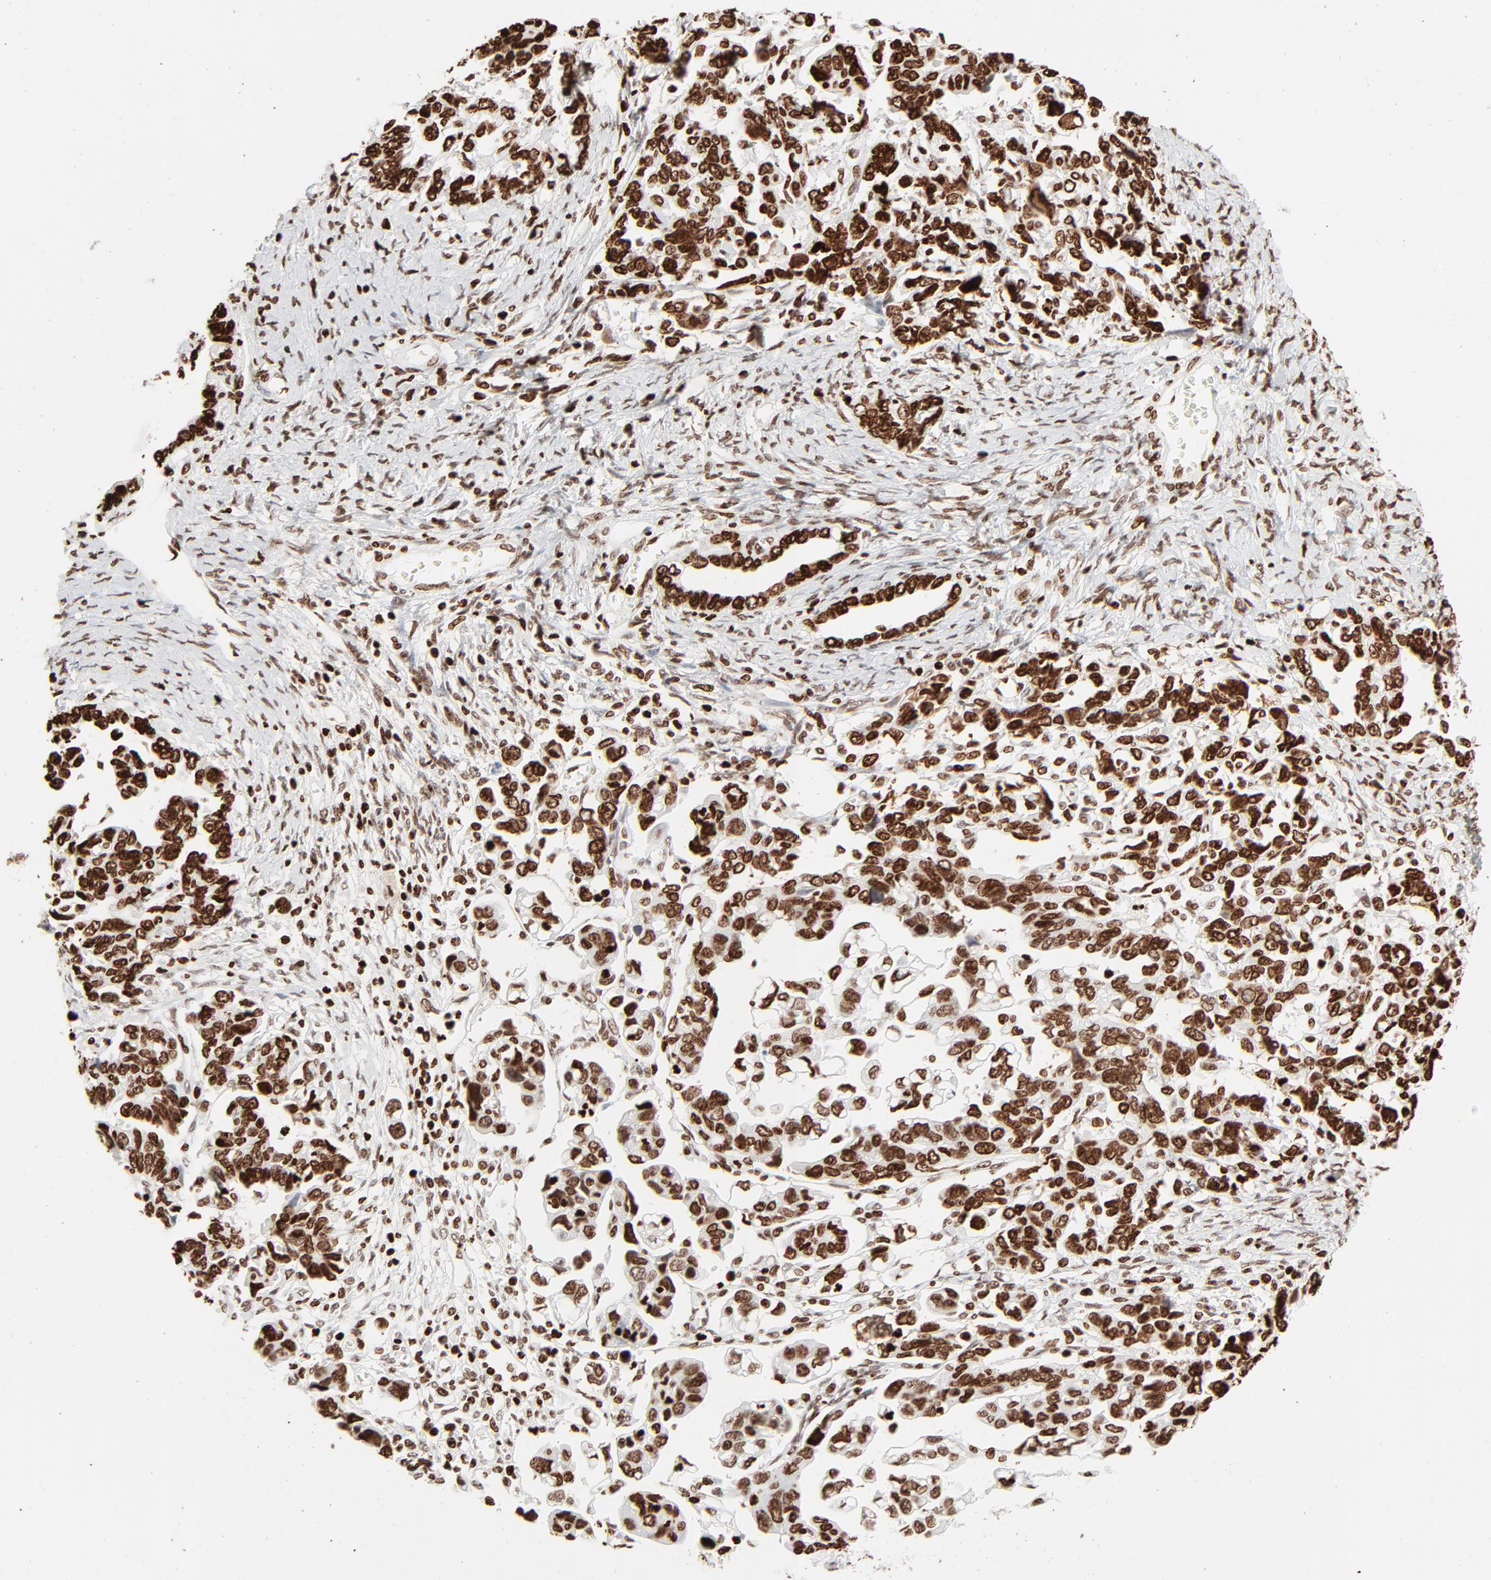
{"staining": {"intensity": "strong", "quantity": ">75%", "location": "nuclear"}, "tissue": "ovarian cancer", "cell_type": "Tumor cells", "image_type": "cancer", "snomed": [{"axis": "morphology", "description": "Cystadenocarcinoma, serous, NOS"}, {"axis": "topography", "description": "Ovary"}], "caption": "There is high levels of strong nuclear expression in tumor cells of ovarian cancer, as demonstrated by immunohistochemical staining (brown color).", "gene": "HMGB2", "patient": {"sex": "female", "age": 69}}